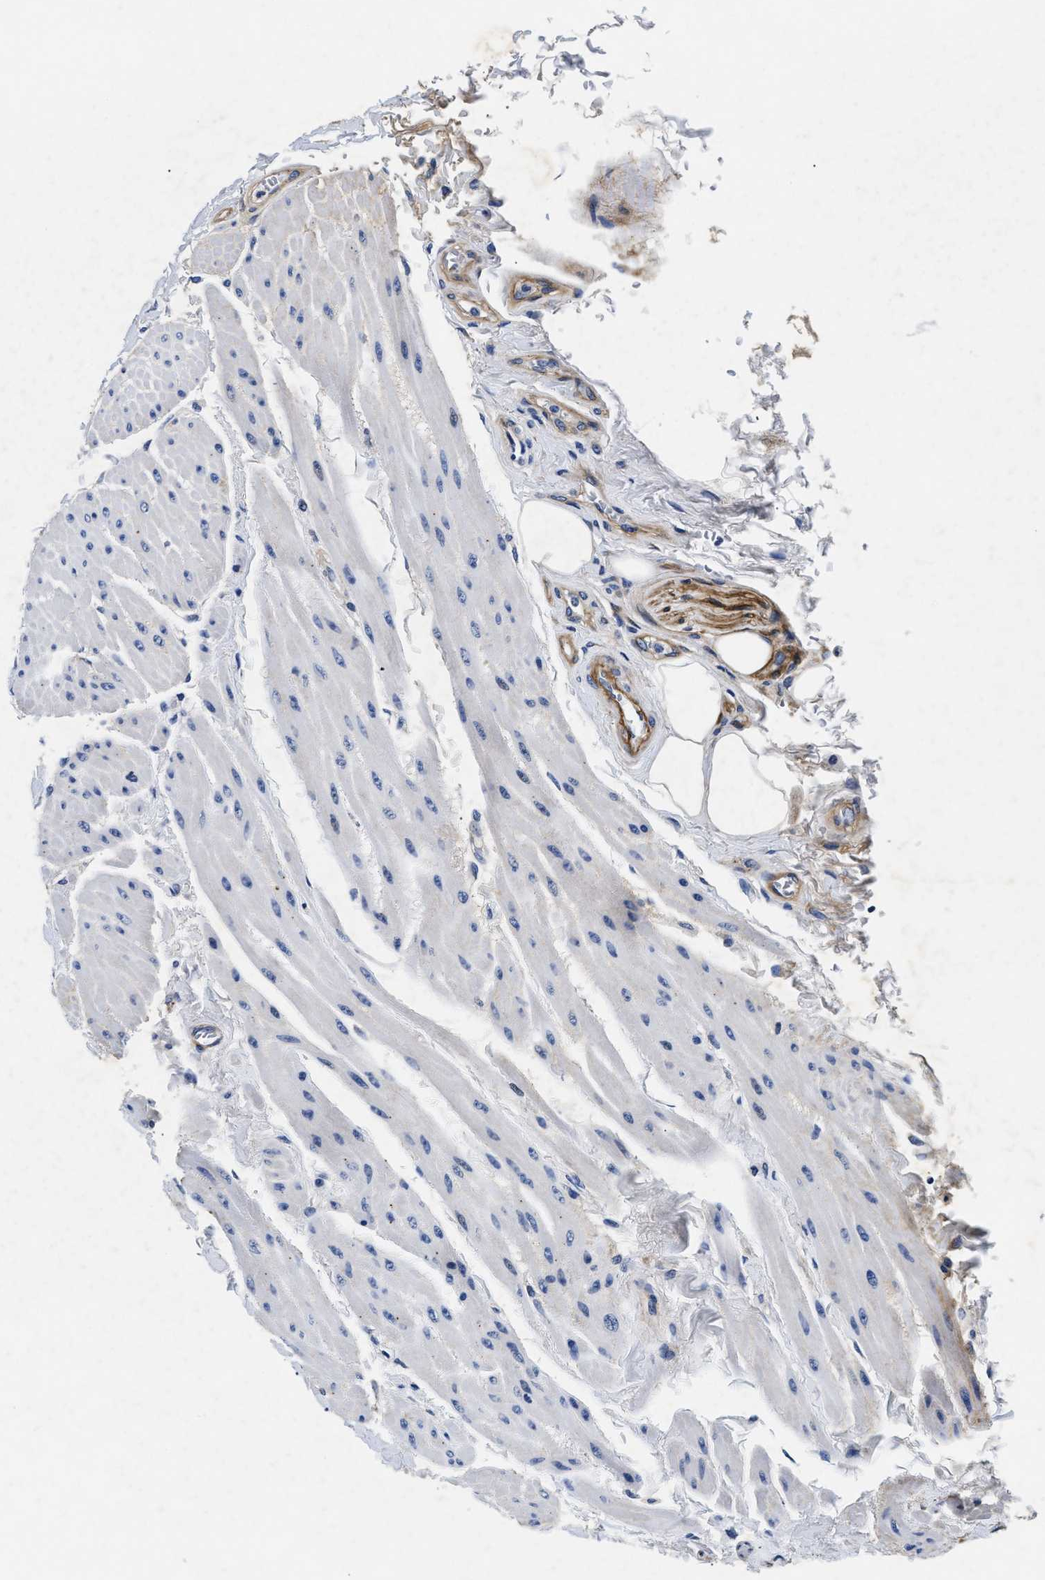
{"staining": {"intensity": "moderate", "quantity": "<25%", "location": "cytoplasmic/membranous"}, "tissue": "urinary bladder", "cell_type": "Urothelial cells", "image_type": "normal", "snomed": [{"axis": "morphology", "description": "Normal tissue, NOS"}, {"axis": "topography", "description": "Urinary bladder"}], "caption": "The histopathology image exhibits immunohistochemical staining of normal urinary bladder. There is moderate cytoplasmic/membranous staining is identified in approximately <25% of urothelial cells.", "gene": "LAMA3", "patient": {"sex": "female", "age": 79}}